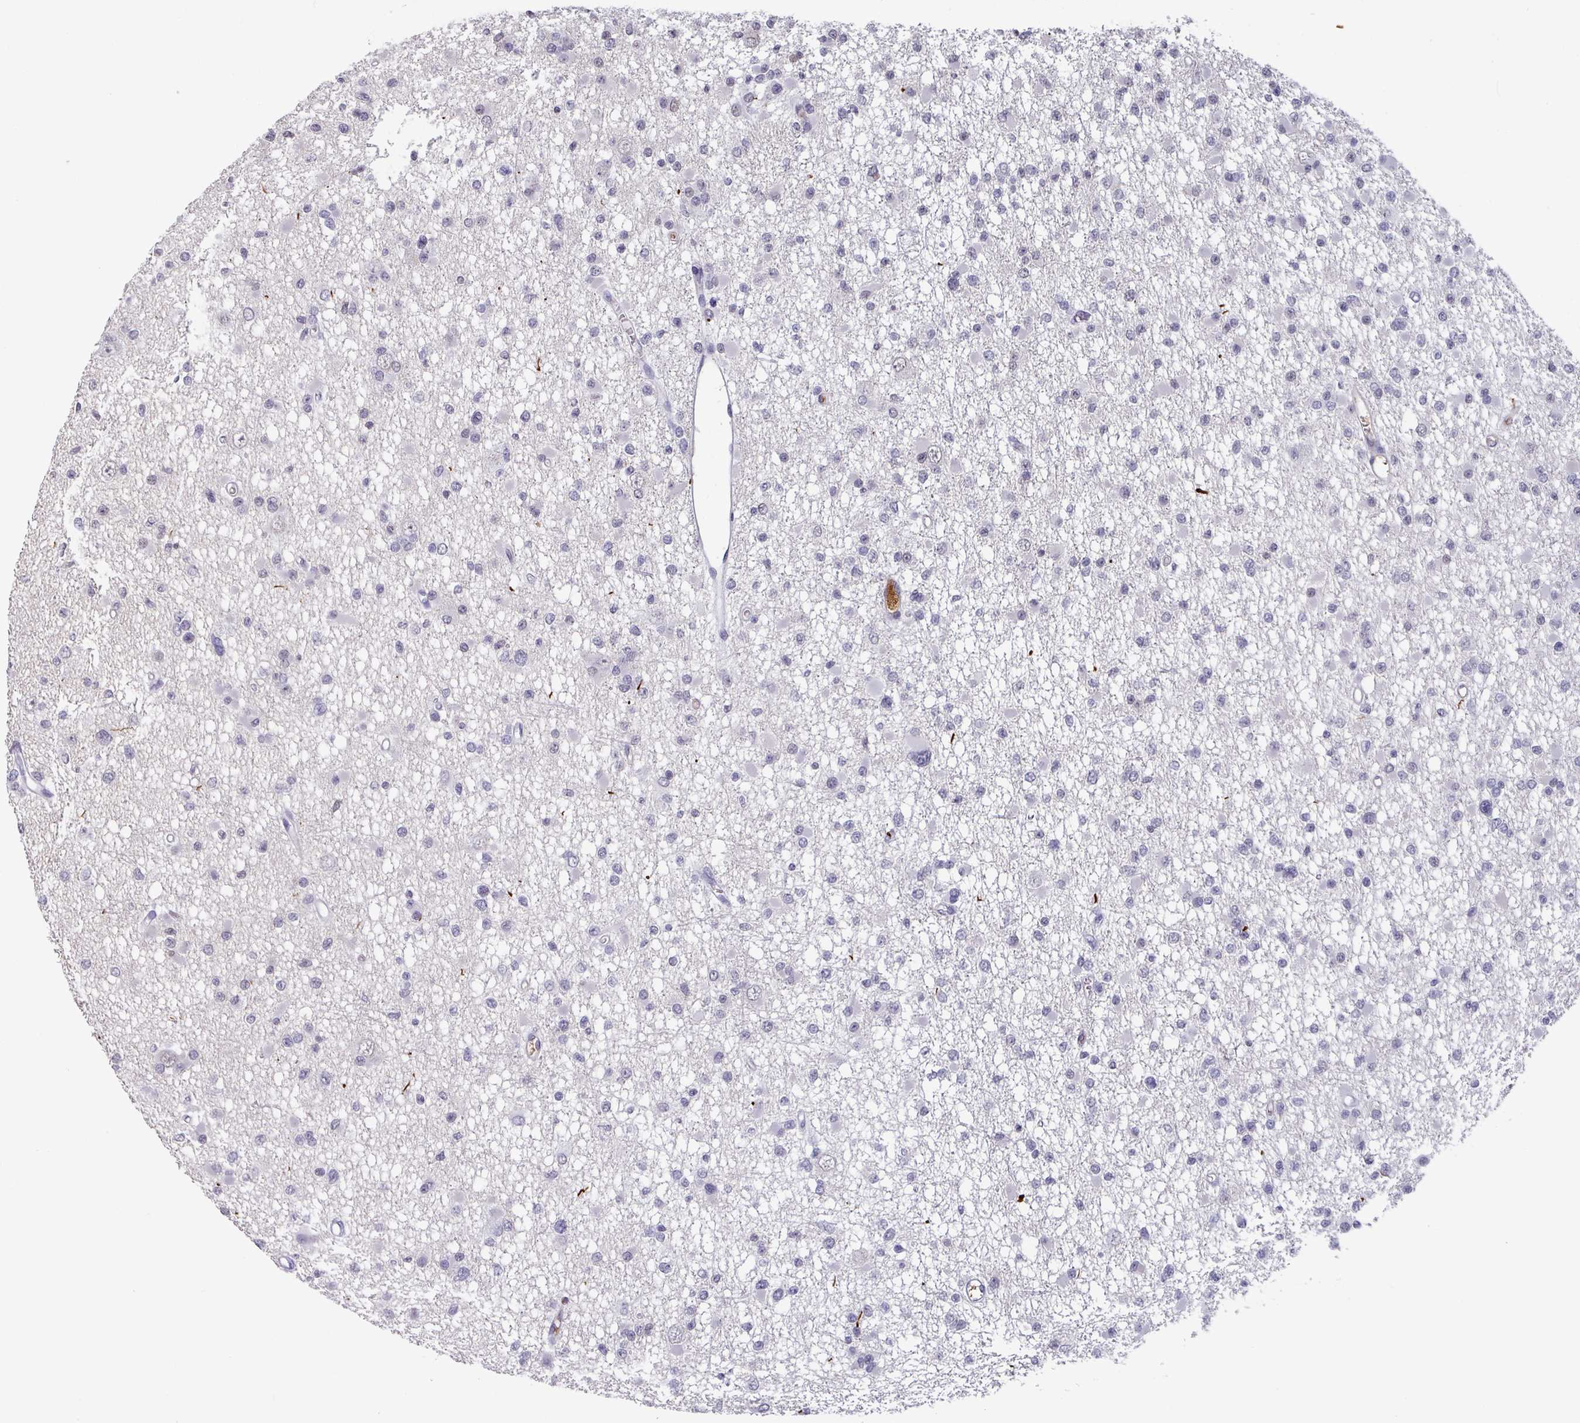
{"staining": {"intensity": "negative", "quantity": "none", "location": "none"}, "tissue": "glioma", "cell_type": "Tumor cells", "image_type": "cancer", "snomed": [{"axis": "morphology", "description": "Glioma, malignant, Low grade"}, {"axis": "topography", "description": "Brain"}], "caption": "This is an immunohistochemistry (IHC) micrograph of human malignant glioma (low-grade). There is no expression in tumor cells.", "gene": "C1QB", "patient": {"sex": "female", "age": 22}}